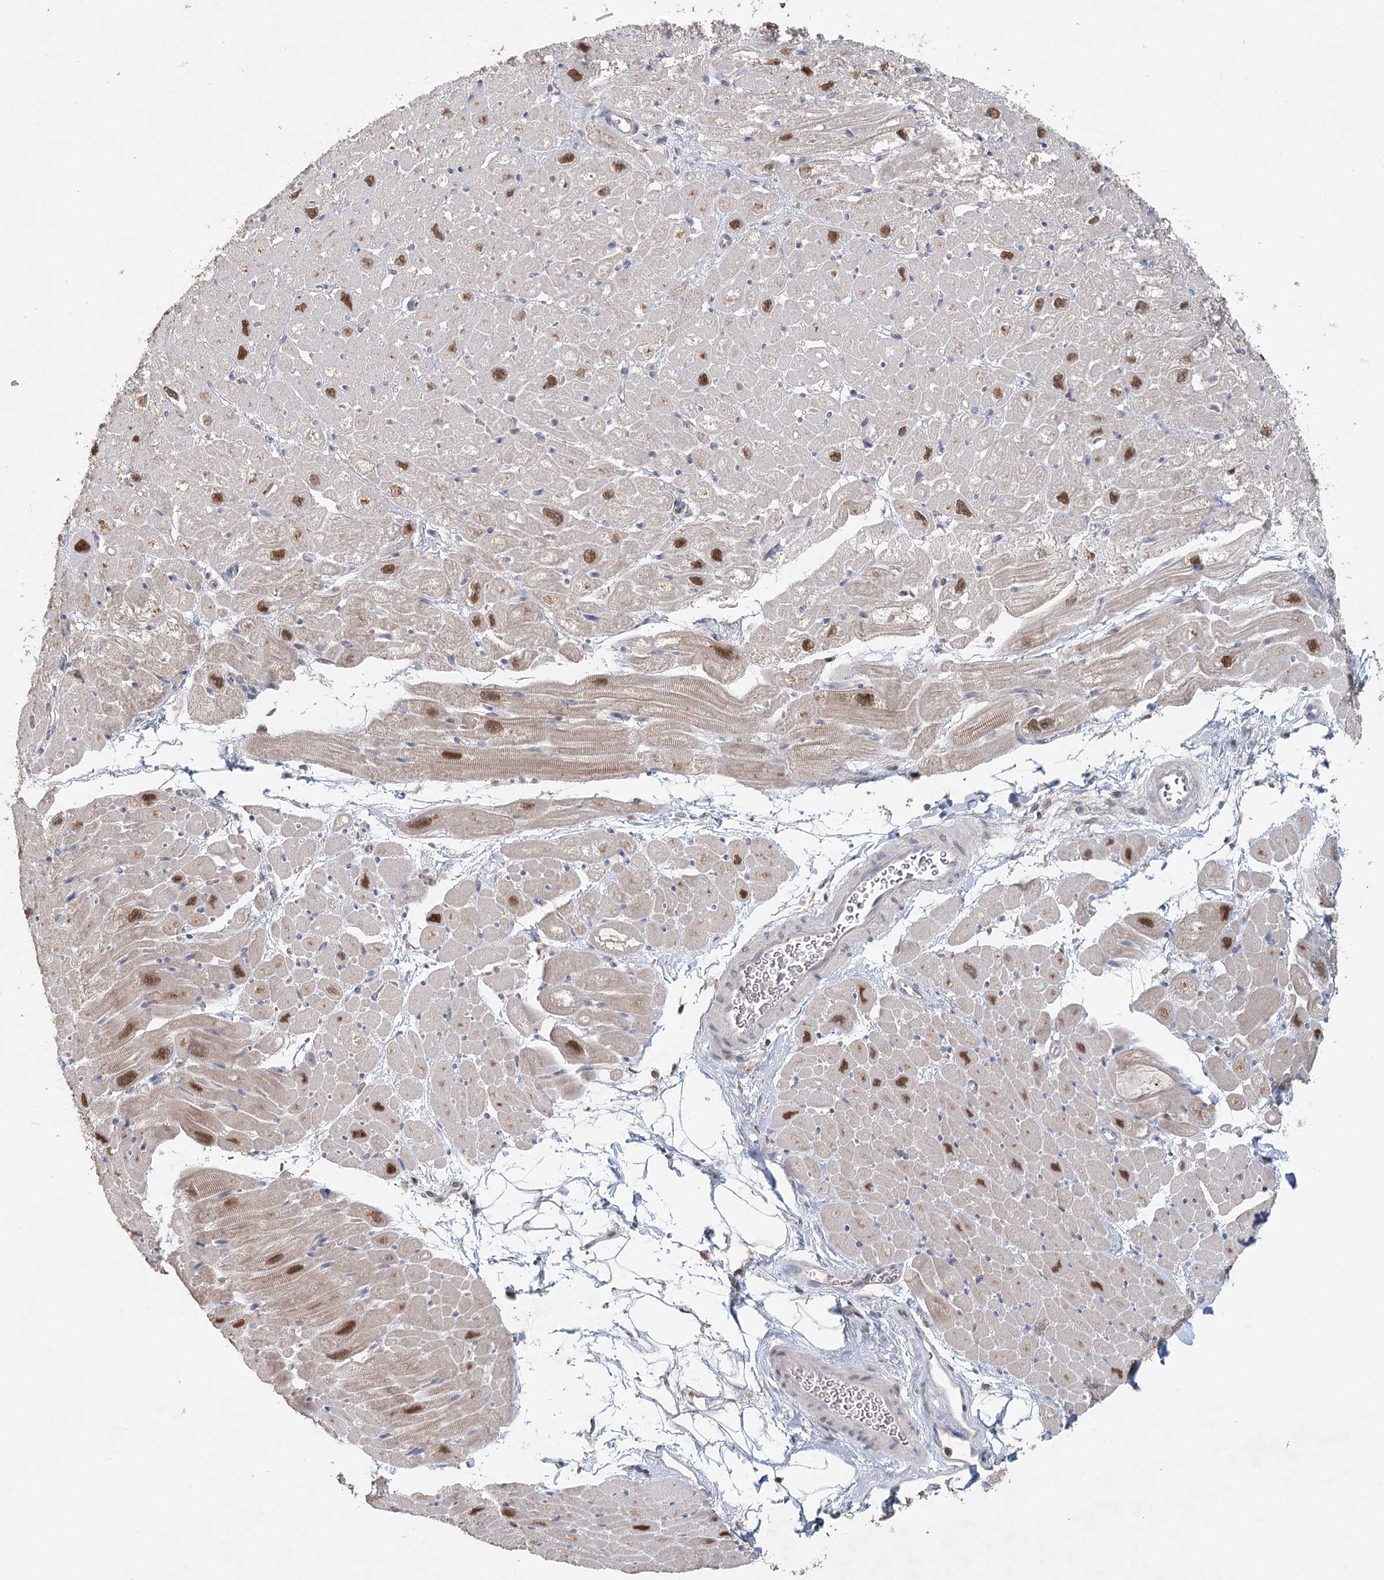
{"staining": {"intensity": "strong", "quantity": "<25%", "location": "nuclear"}, "tissue": "heart muscle", "cell_type": "Cardiomyocytes", "image_type": "normal", "snomed": [{"axis": "morphology", "description": "Normal tissue, NOS"}, {"axis": "topography", "description": "Heart"}], "caption": "An IHC micrograph of normal tissue is shown. Protein staining in brown labels strong nuclear positivity in heart muscle within cardiomyocytes.", "gene": "ADK", "patient": {"sex": "male", "age": 50}}